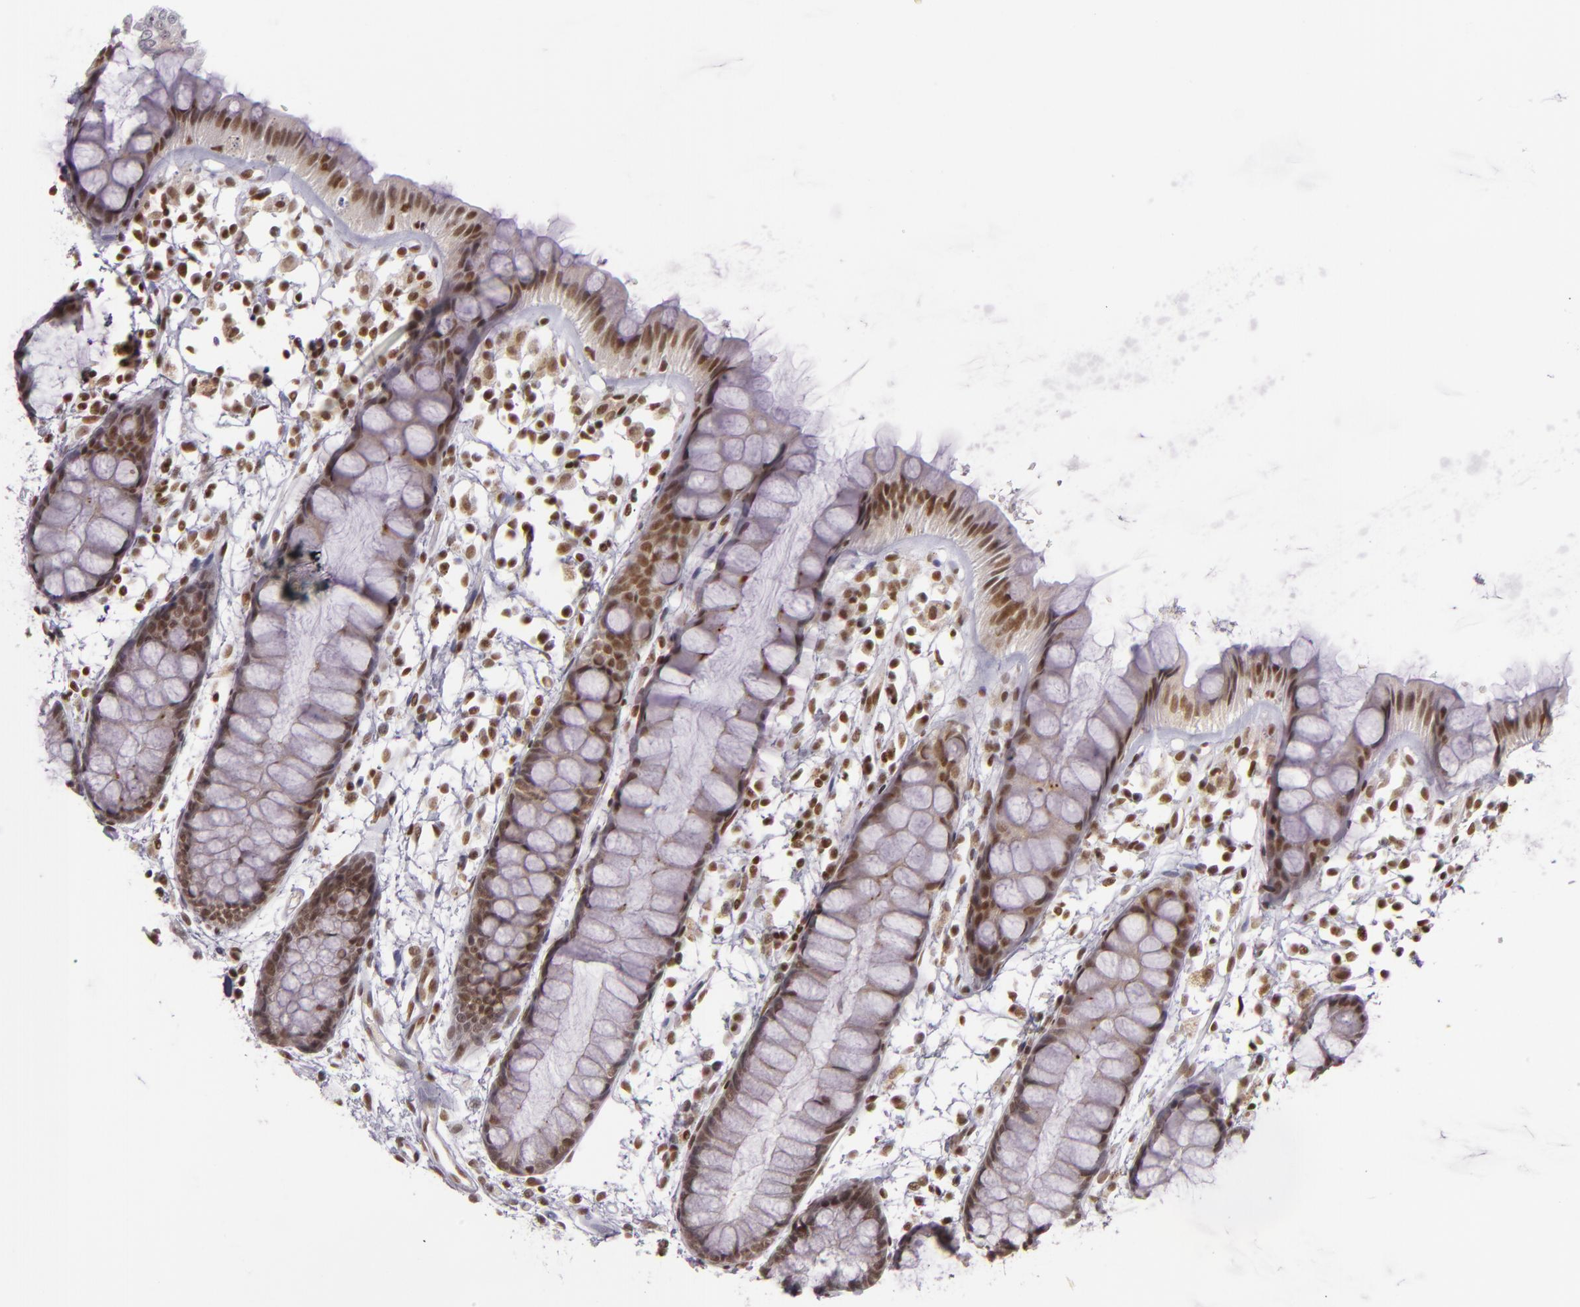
{"staining": {"intensity": "weak", "quantity": ">75%", "location": "cytoplasmic/membranous,nuclear"}, "tissue": "rectum", "cell_type": "Glandular cells", "image_type": "normal", "snomed": [{"axis": "morphology", "description": "Normal tissue, NOS"}, {"axis": "topography", "description": "Rectum"}], "caption": "Protein staining of unremarkable rectum exhibits weak cytoplasmic/membranous,nuclear expression in about >75% of glandular cells.", "gene": "ZFX", "patient": {"sex": "female", "age": 66}}